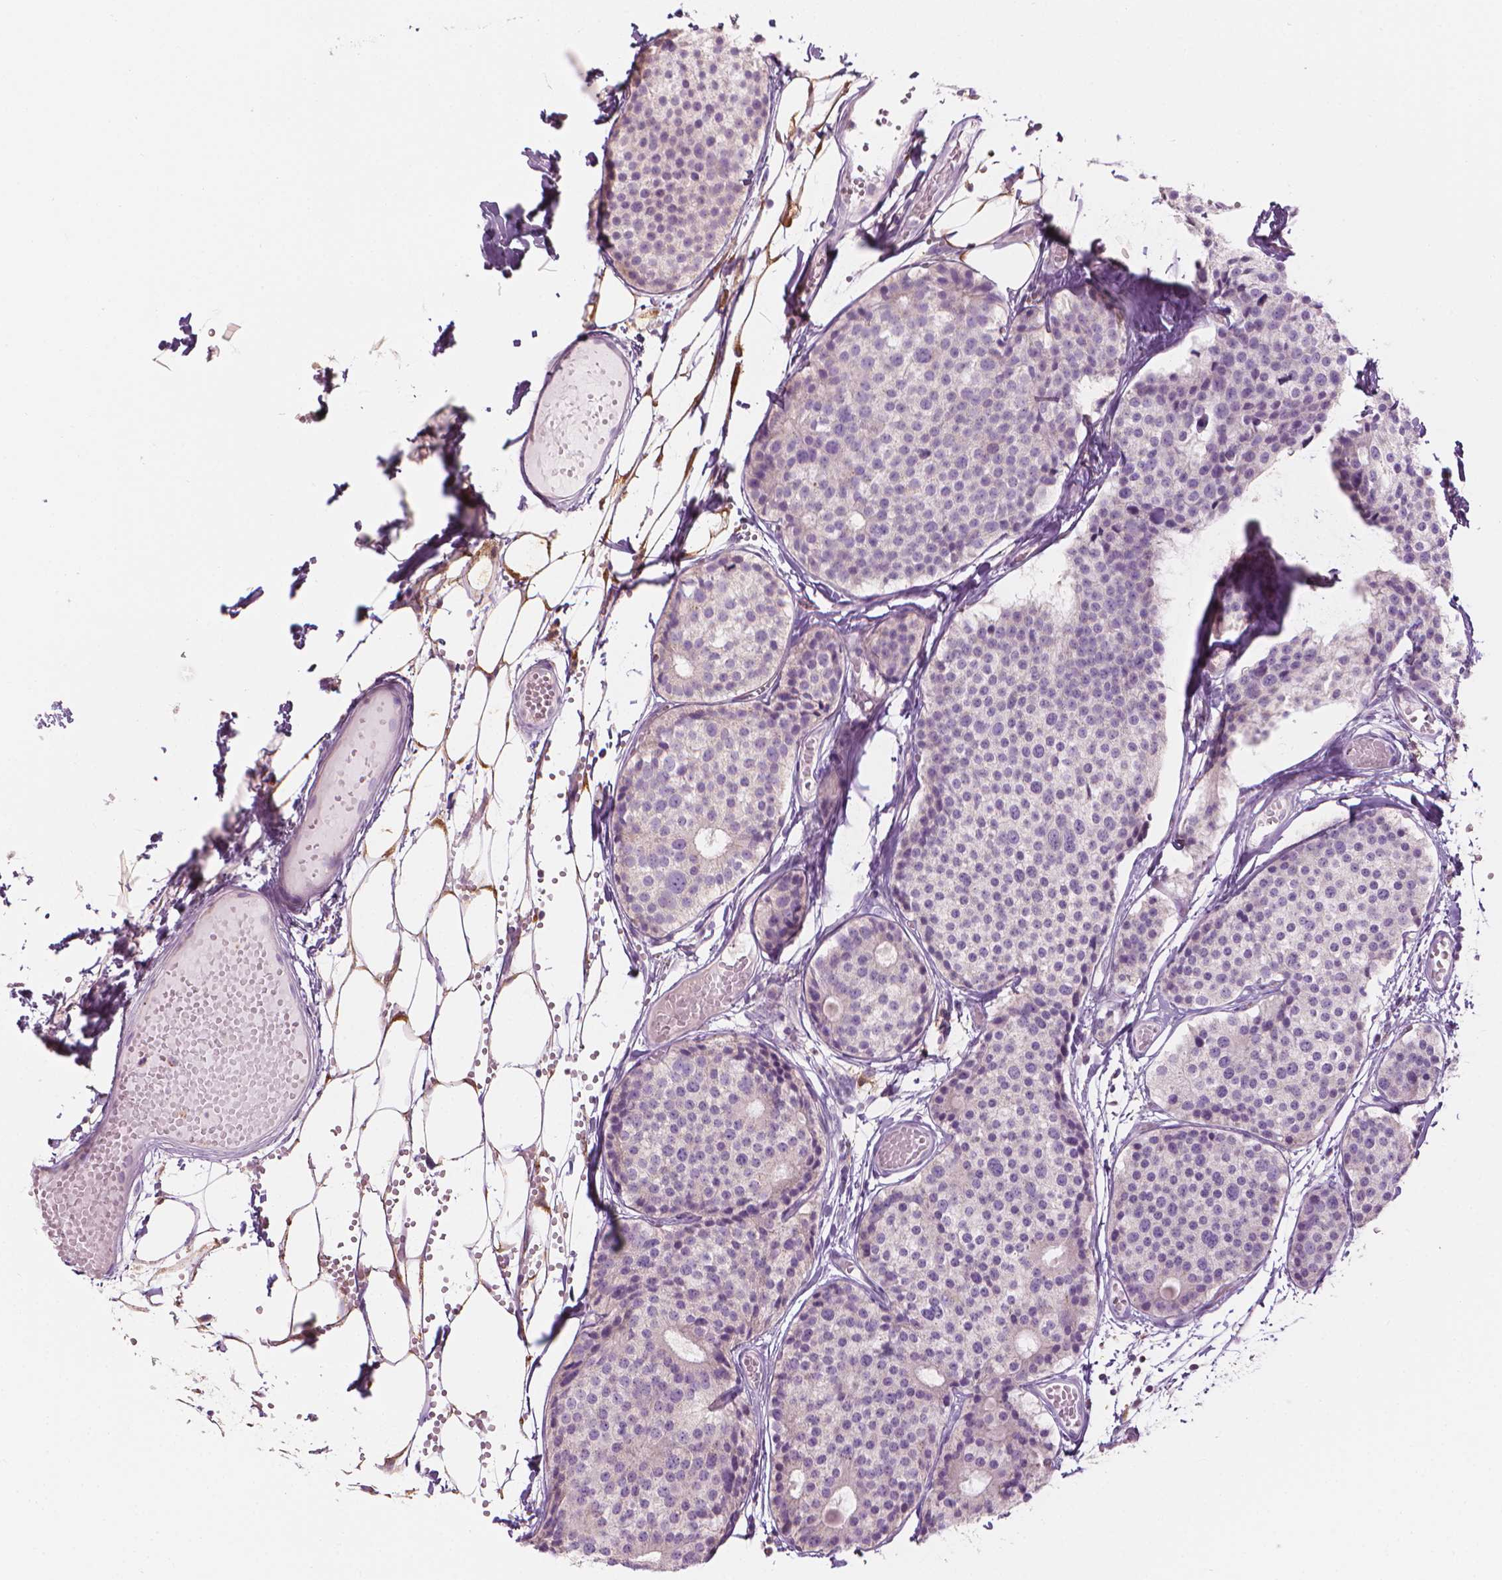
{"staining": {"intensity": "negative", "quantity": "none", "location": "none"}, "tissue": "carcinoid", "cell_type": "Tumor cells", "image_type": "cancer", "snomed": [{"axis": "morphology", "description": "Carcinoid, malignant, NOS"}, {"axis": "topography", "description": "Small intestine"}], "caption": "An immunohistochemistry histopathology image of carcinoid is shown. There is no staining in tumor cells of carcinoid.", "gene": "SHMT1", "patient": {"sex": "female", "age": 65}}